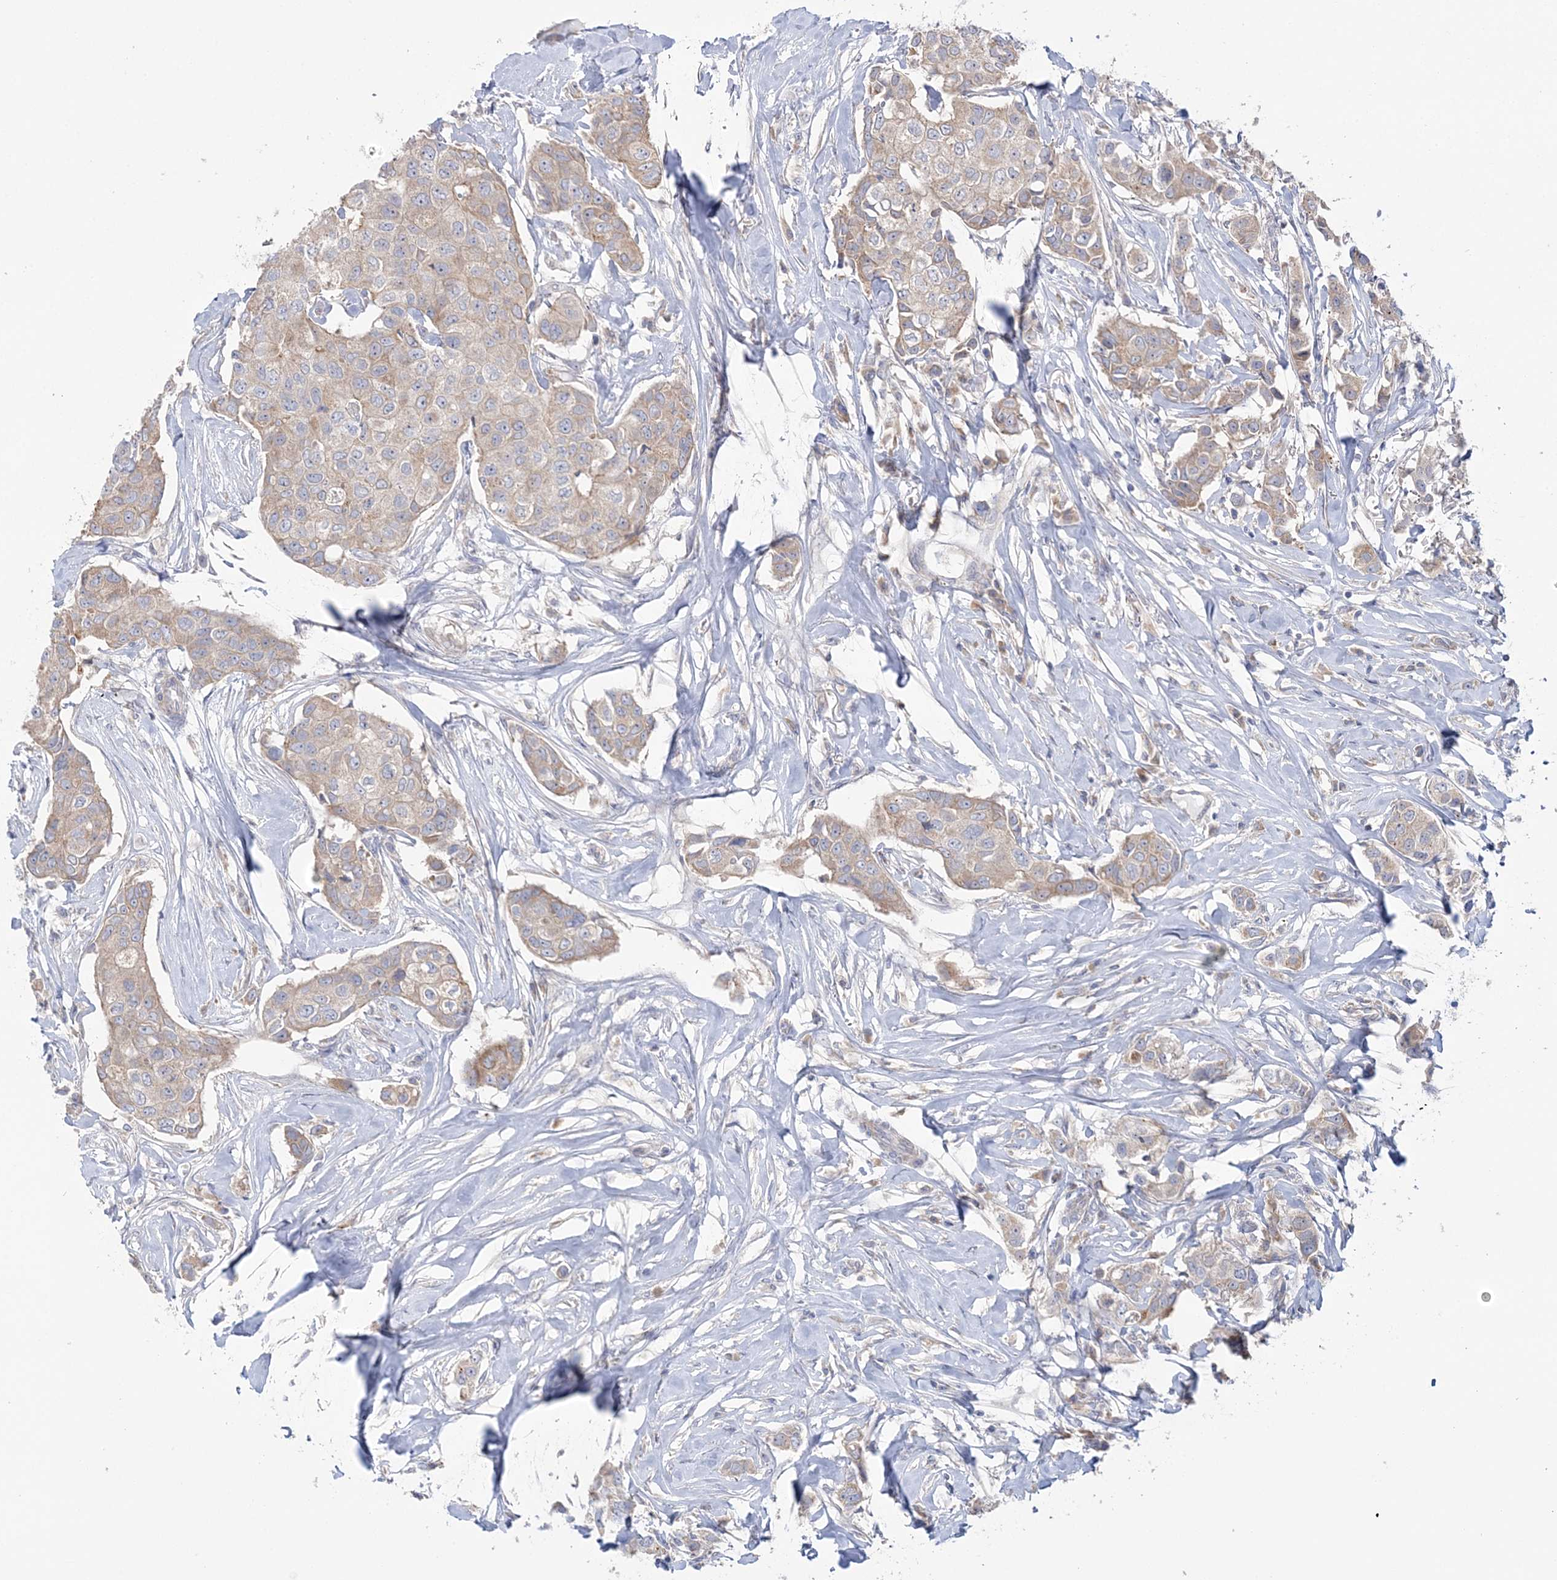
{"staining": {"intensity": "weak", "quantity": "25%-75%", "location": "cytoplasmic/membranous"}, "tissue": "breast cancer", "cell_type": "Tumor cells", "image_type": "cancer", "snomed": [{"axis": "morphology", "description": "Duct carcinoma"}, {"axis": "topography", "description": "Breast"}], "caption": "IHC photomicrograph of neoplastic tissue: human breast cancer (invasive ductal carcinoma) stained using immunohistochemistry demonstrates low levels of weak protein expression localized specifically in the cytoplasmic/membranous of tumor cells, appearing as a cytoplasmic/membranous brown color.", "gene": "MMADHC", "patient": {"sex": "female", "age": 80}}